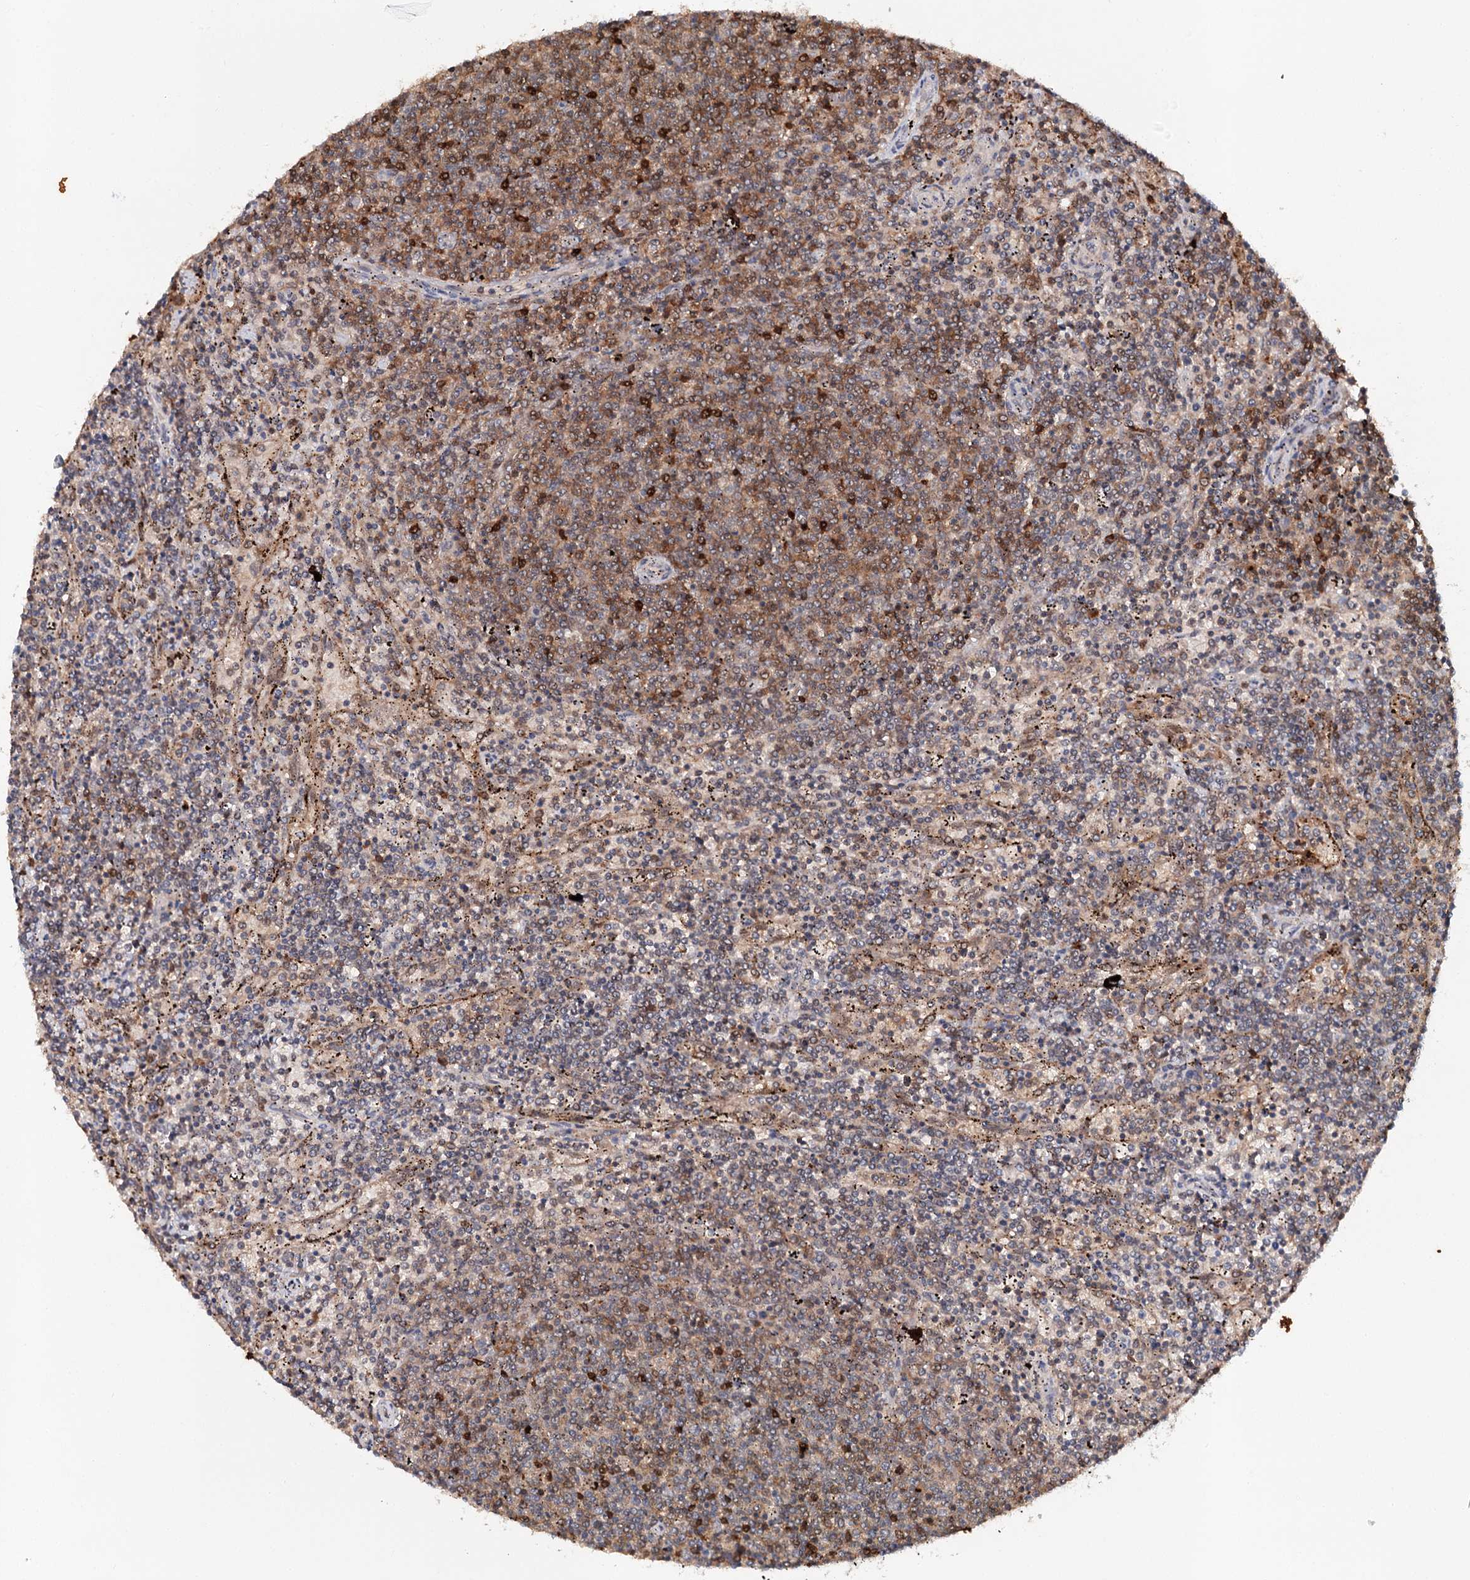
{"staining": {"intensity": "strong", "quantity": "<25%", "location": "cytoplasmic/membranous"}, "tissue": "lymphoma", "cell_type": "Tumor cells", "image_type": "cancer", "snomed": [{"axis": "morphology", "description": "Malignant lymphoma, non-Hodgkin's type, Low grade"}, {"axis": "topography", "description": "Spleen"}], "caption": "A histopathology image of malignant lymphoma, non-Hodgkin's type (low-grade) stained for a protein demonstrates strong cytoplasmic/membranous brown staining in tumor cells.", "gene": "SLC41A2", "patient": {"sex": "female", "age": 50}}